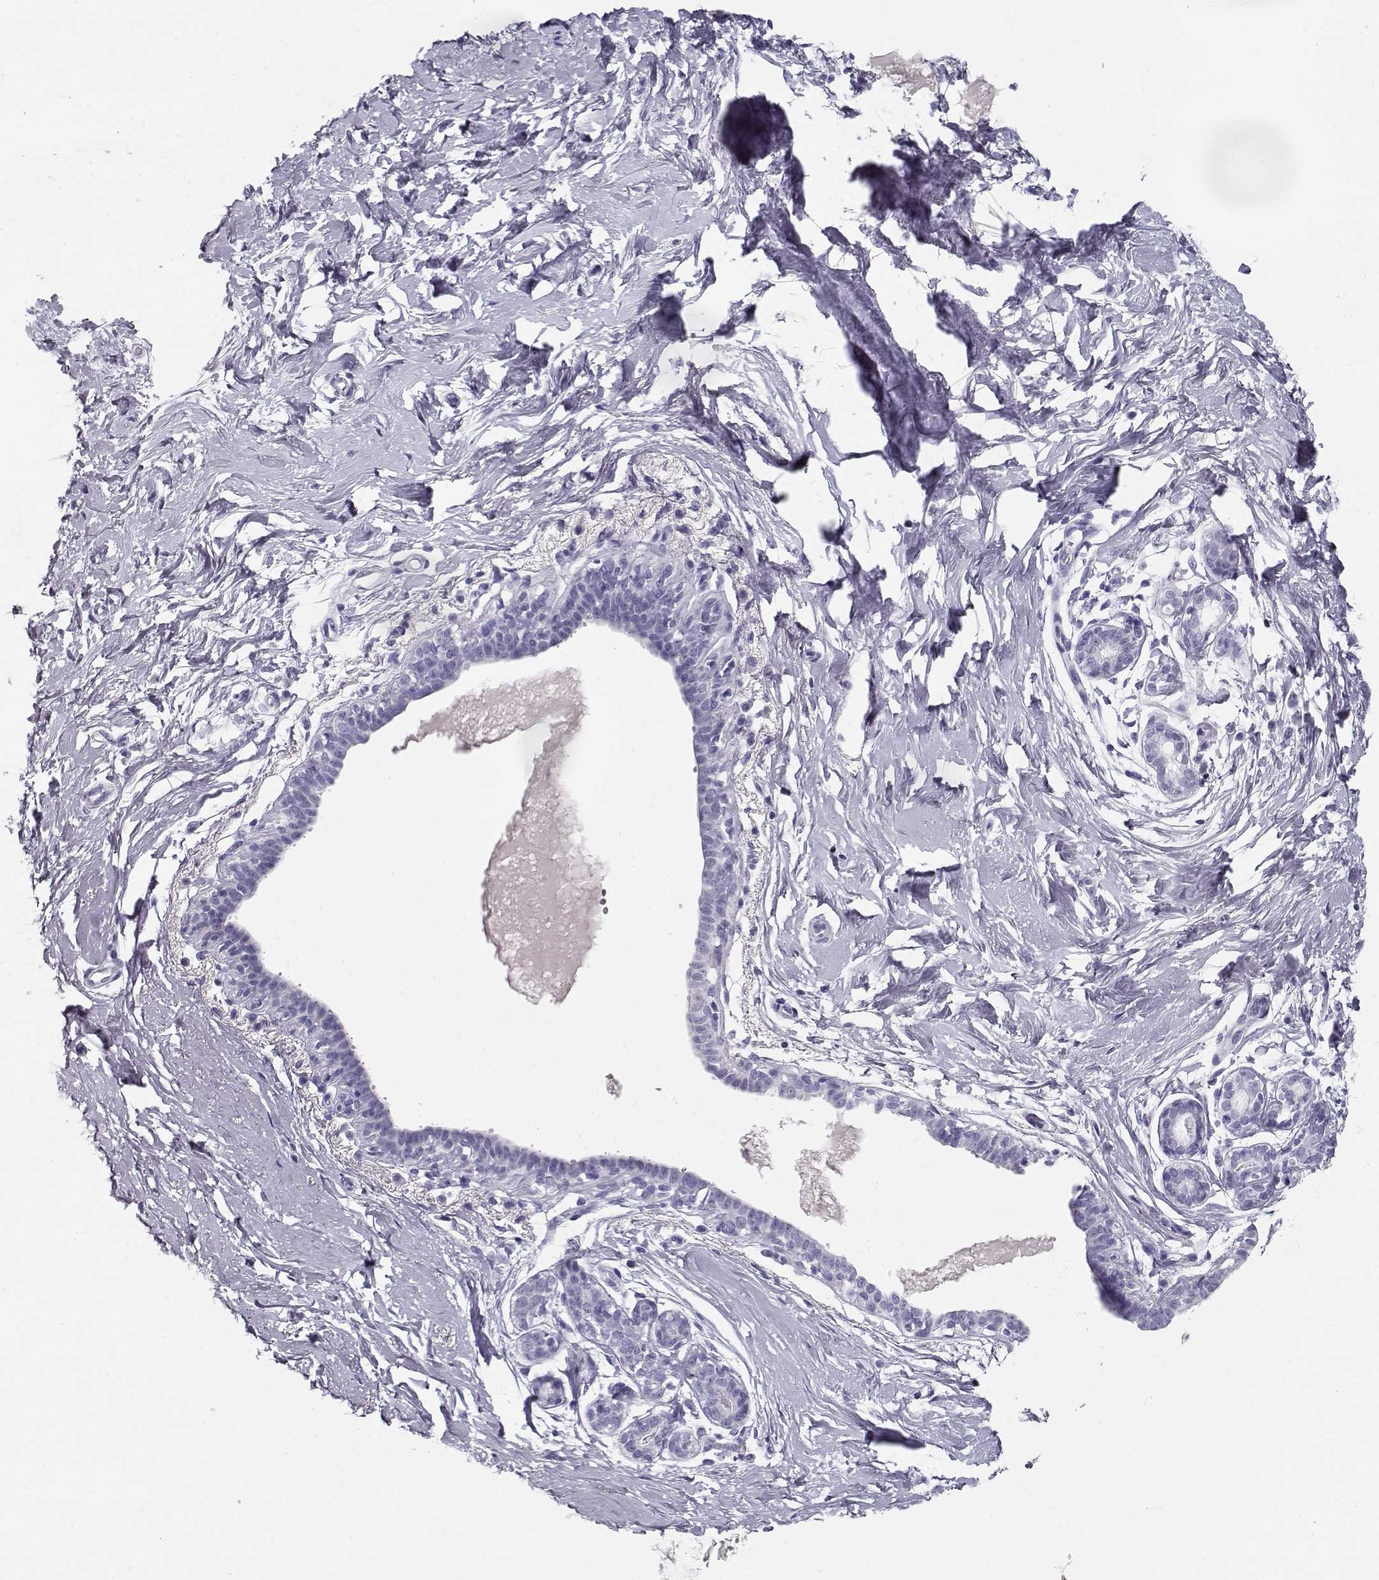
{"staining": {"intensity": "negative", "quantity": "none", "location": "none"}, "tissue": "breast", "cell_type": "Adipocytes", "image_type": "normal", "snomed": [{"axis": "morphology", "description": "Normal tissue, NOS"}, {"axis": "topography", "description": "Breast"}], "caption": "The micrograph exhibits no significant staining in adipocytes of breast.", "gene": "MAGEC1", "patient": {"sex": "female", "age": 37}}